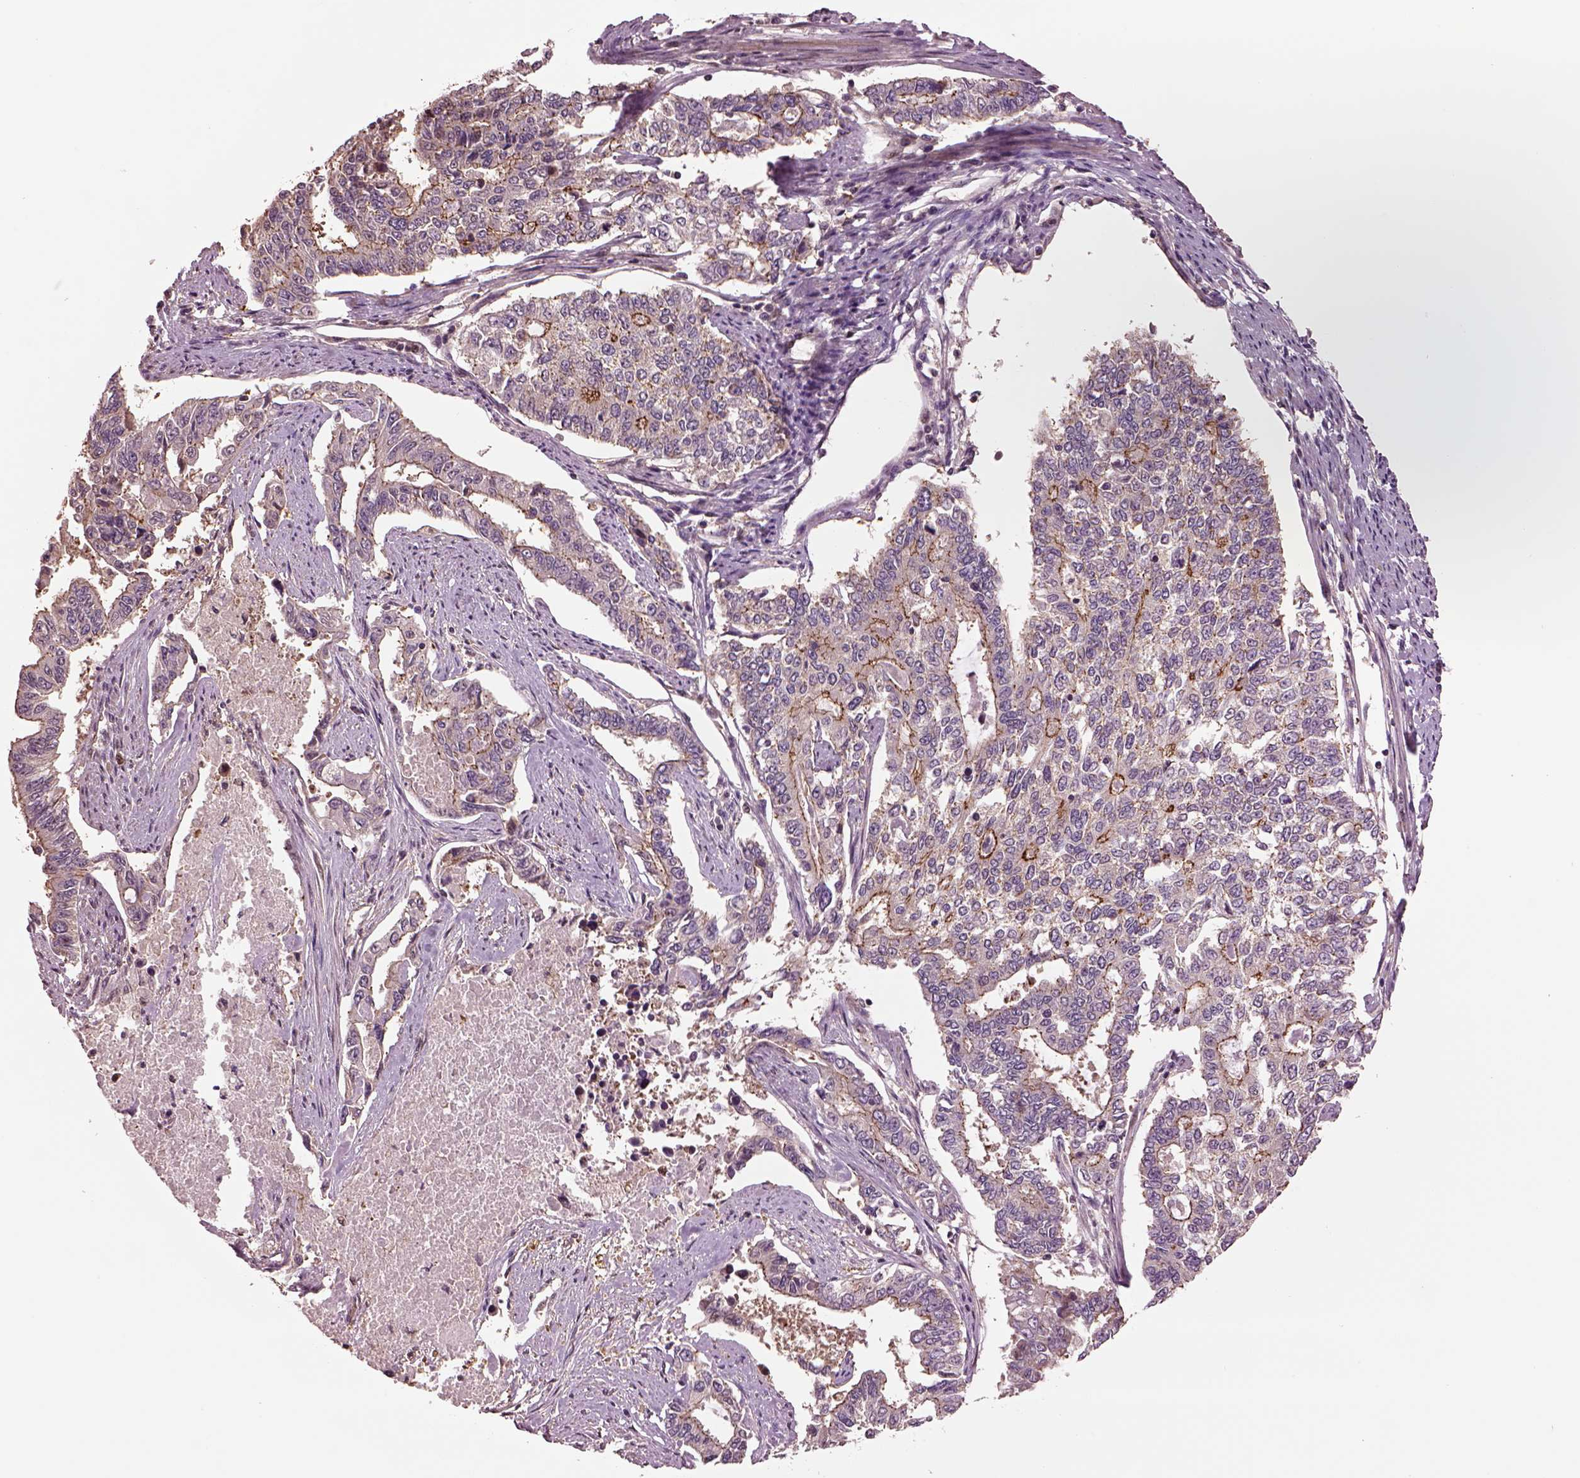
{"staining": {"intensity": "moderate", "quantity": "25%-75%", "location": "cytoplasmic/membranous"}, "tissue": "endometrial cancer", "cell_type": "Tumor cells", "image_type": "cancer", "snomed": [{"axis": "morphology", "description": "Adenocarcinoma, NOS"}, {"axis": "topography", "description": "Uterus"}], "caption": "Endometrial adenocarcinoma stained for a protein reveals moderate cytoplasmic/membranous positivity in tumor cells.", "gene": "MTHFS", "patient": {"sex": "female", "age": 59}}